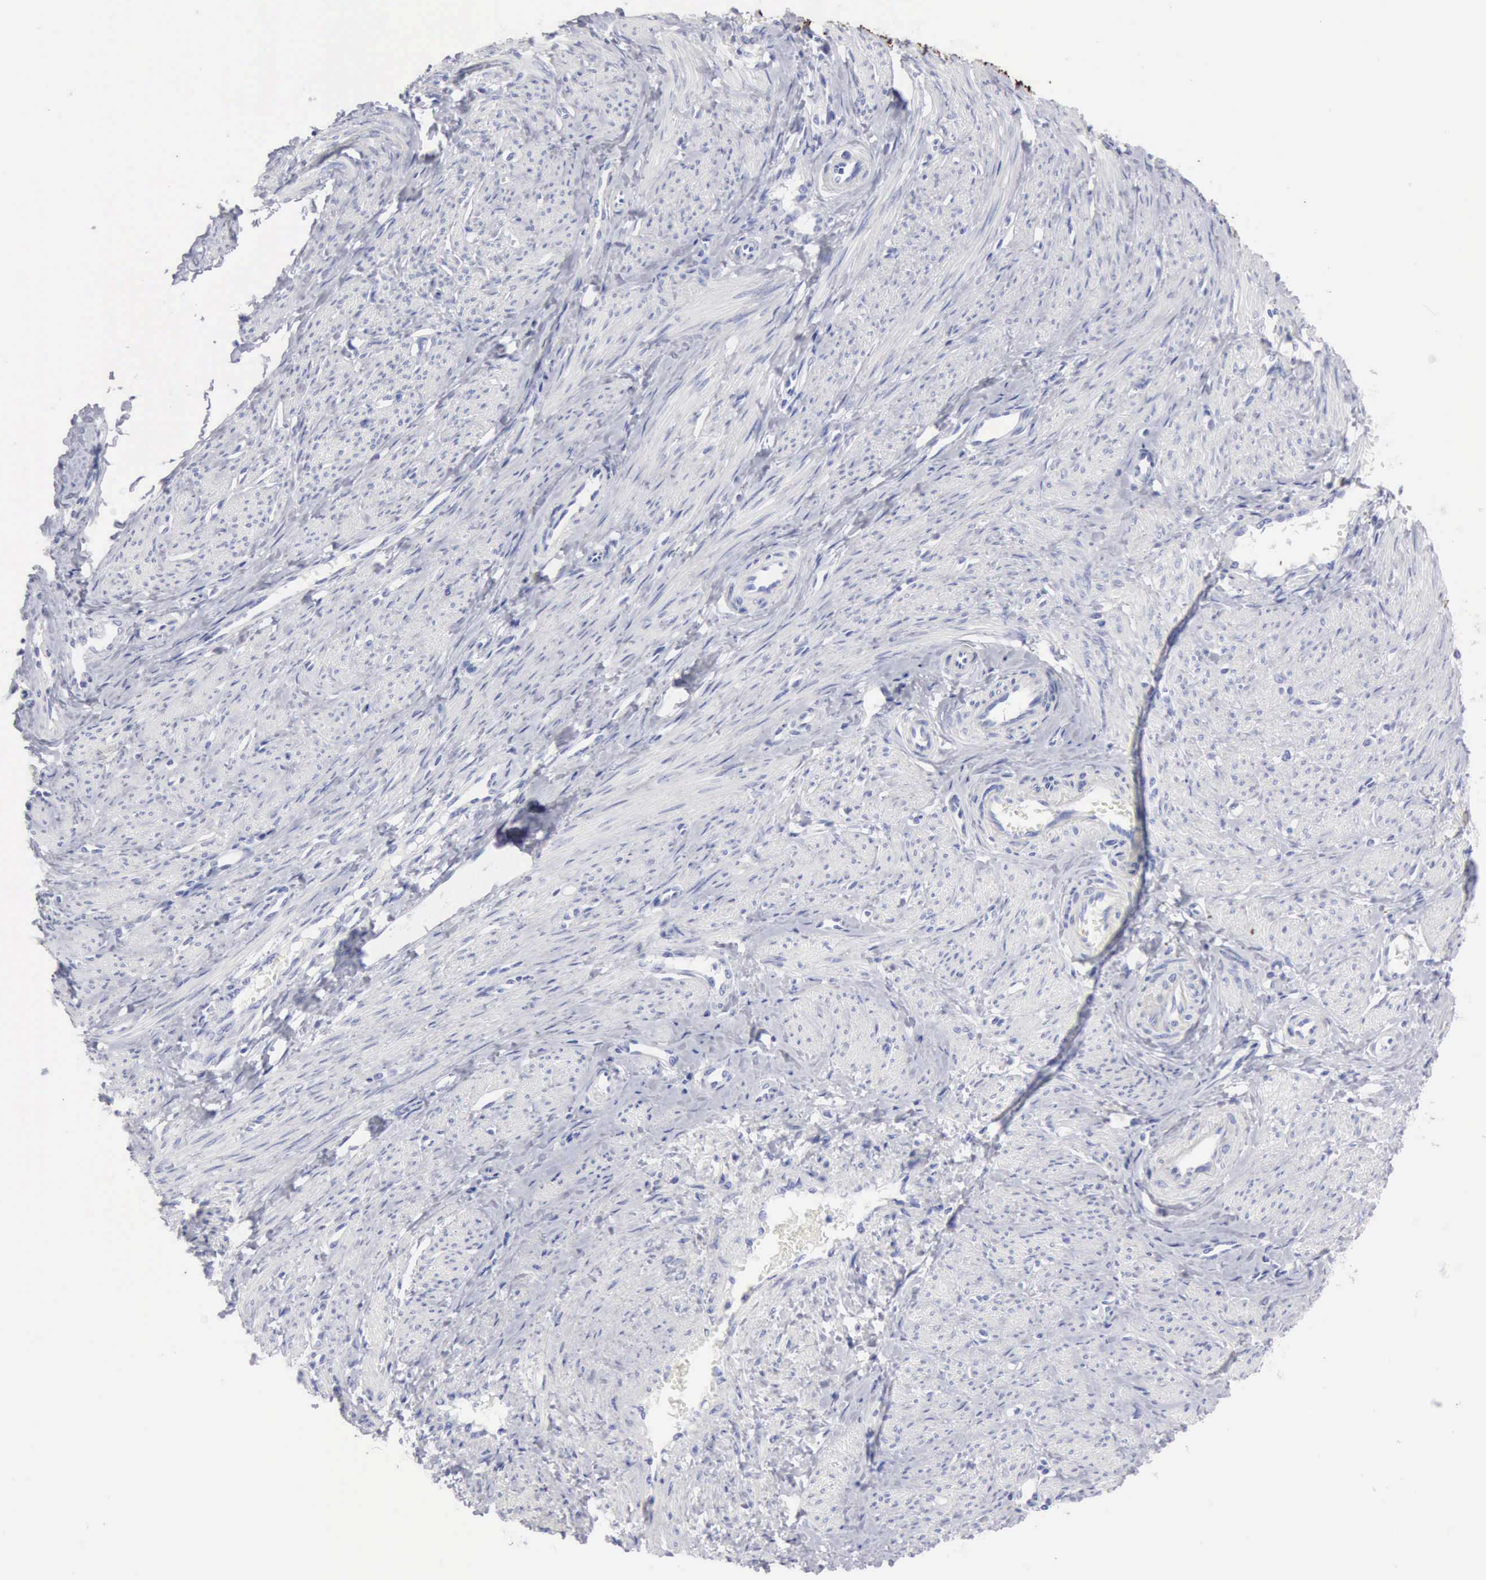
{"staining": {"intensity": "negative", "quantity": "none", "location": "none"}, "tissue": "smooth muscle", "cell_type": "Smooth muscle cells", "image_type": "normal", "snomed": [{"axis": "morphology", "description": "Normal tissue, NOS"}, {"axis": "topography", "description": "Smooth muscle"}, {"axis": "topography", "description": "Uterus"}], "caption": "Smooth muscle cells show no significant staining in benign smooth muscle.", "gene": "KRT5", "patient": {"sex": "female", "age": 39}}